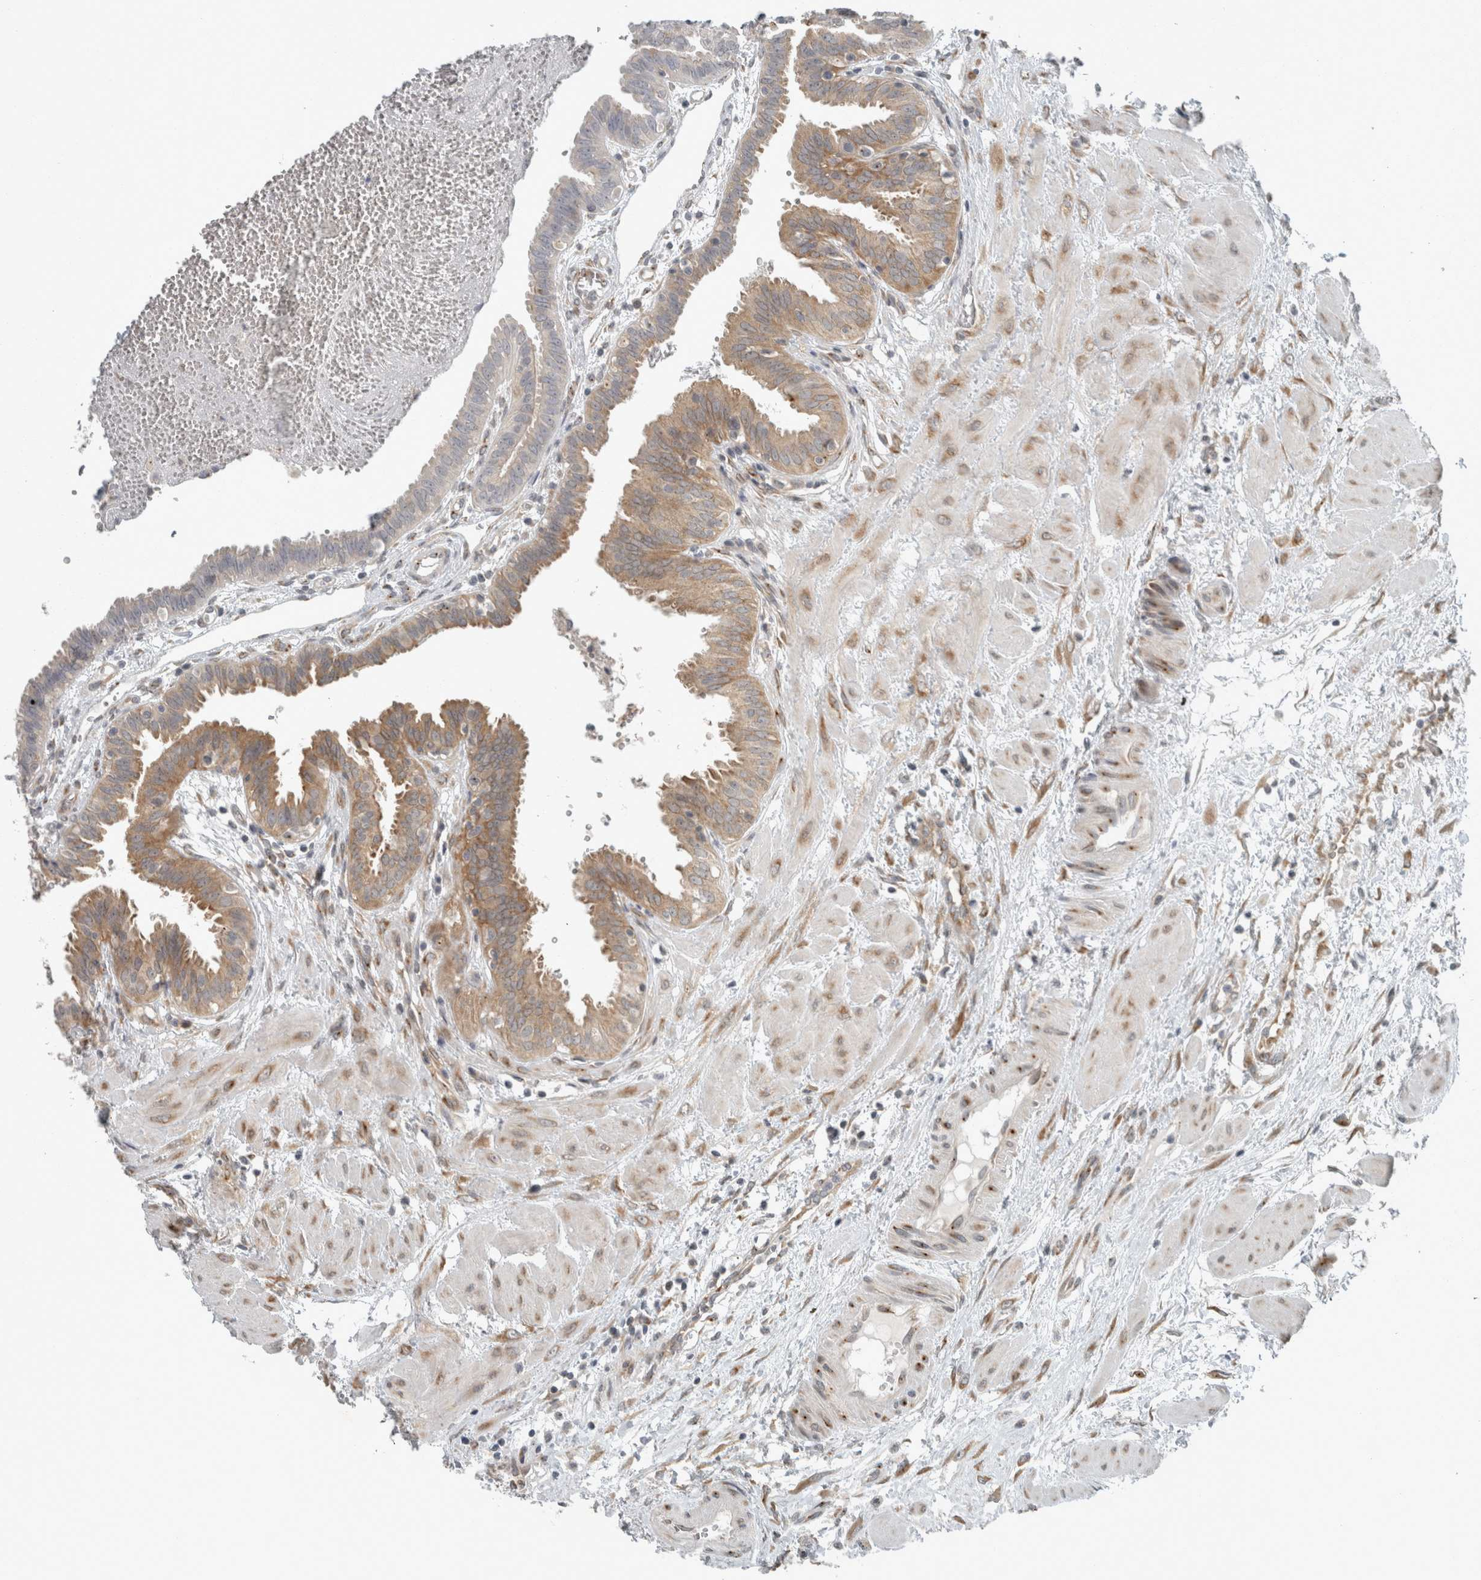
{"staining": {"intensity": "moderate", "quantity": "25%-75%", "location": "cytoplasmic/membranous"}, "tissue": "fallopian tube", "cell_type": "Glandular cells", "image_type": "normal", "snomed": [{"axis": "morphology", "description": "Normal tissue, NOS"}, {"axis": "topography", "description": "Fallopian tube"}, {"axis": "topography", "description": "Placenta"}], "caption": "Immunohistochemistry histopathology image of unremarkable human fallopian tube stained for a protein (brown), which reveals medium levels of moderate cytoplasmic/membranous positivity in approximately 25%-75% of glandular cells.", "gene": "KIF1C", "patient": {"sex": "female", "age": 32}}